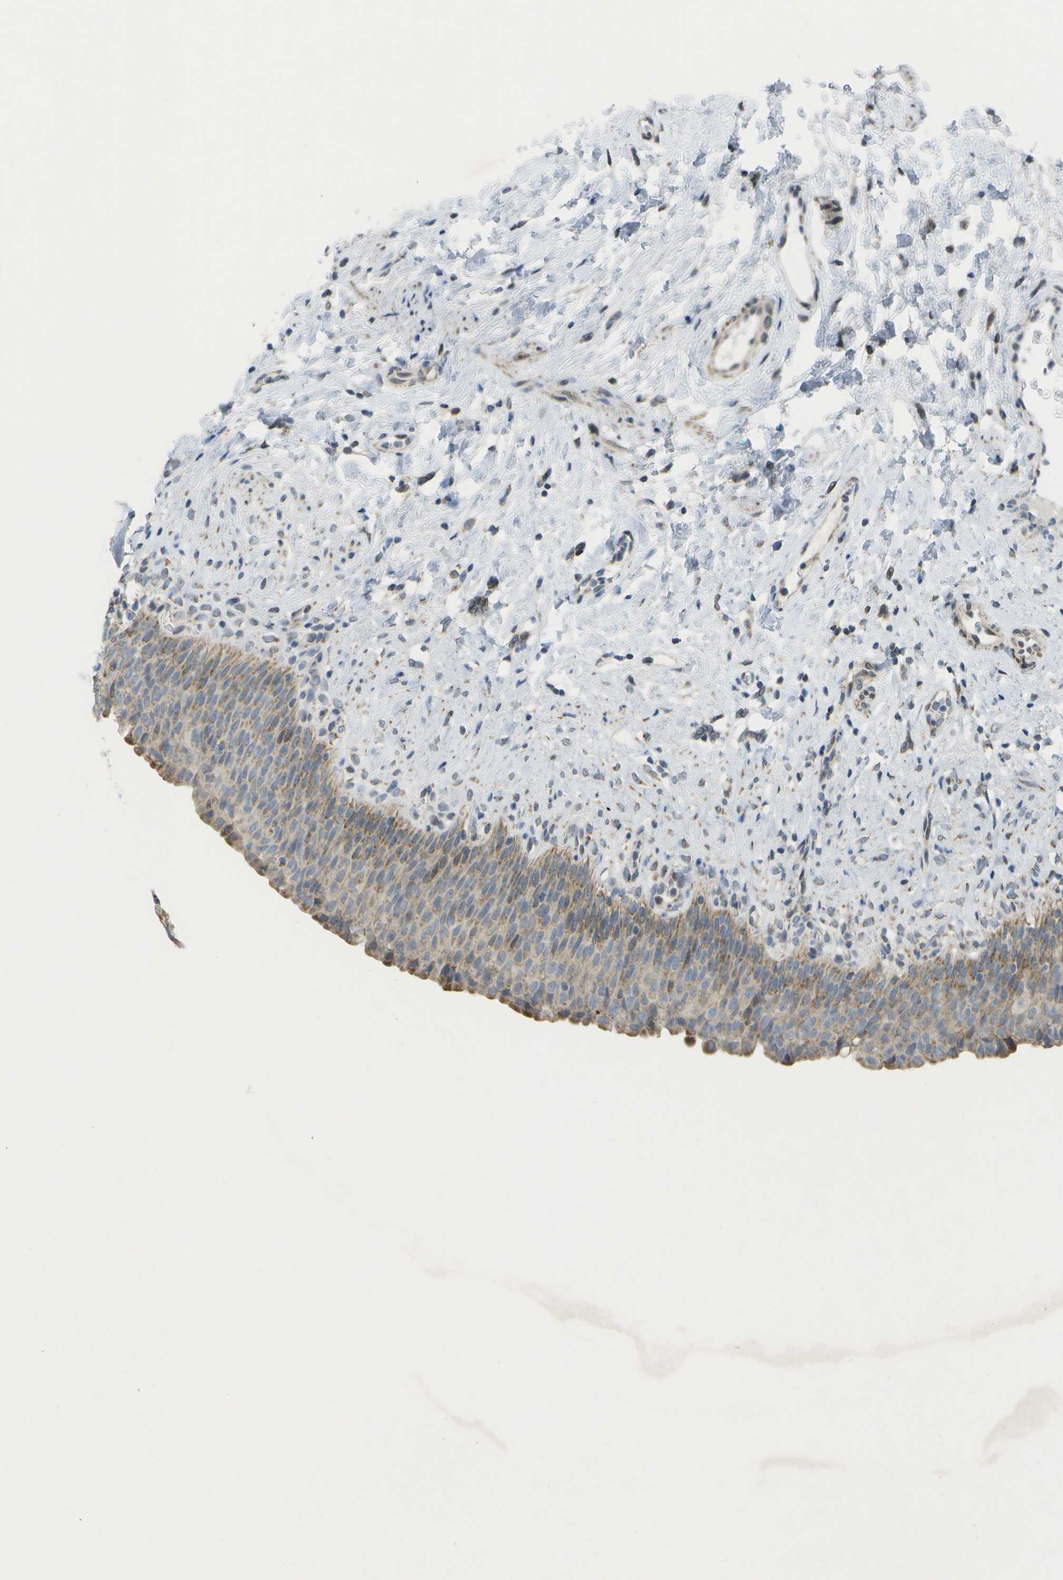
{"staining": {"intensity": "moderate", "quantity": "25%-75%", "location": "cytoplasmic/membranous"}, "tissue": "urinary bladder", "cell_type": "Urothelial cells", "image_type": "normal", "snomed": [{"axis": "morphology", "description": "Normal tissue, NOS"}, {"axis": "topography", "description": "Urinary bladder"}], "caption": "The micrograph displays a brown stain indicating the presence of a protein in the cytoplasmic/membranous of urothelial cells in urinary bladder.", "gene": "TMEM223", "patient": {"sex": "female", "age": 79}}